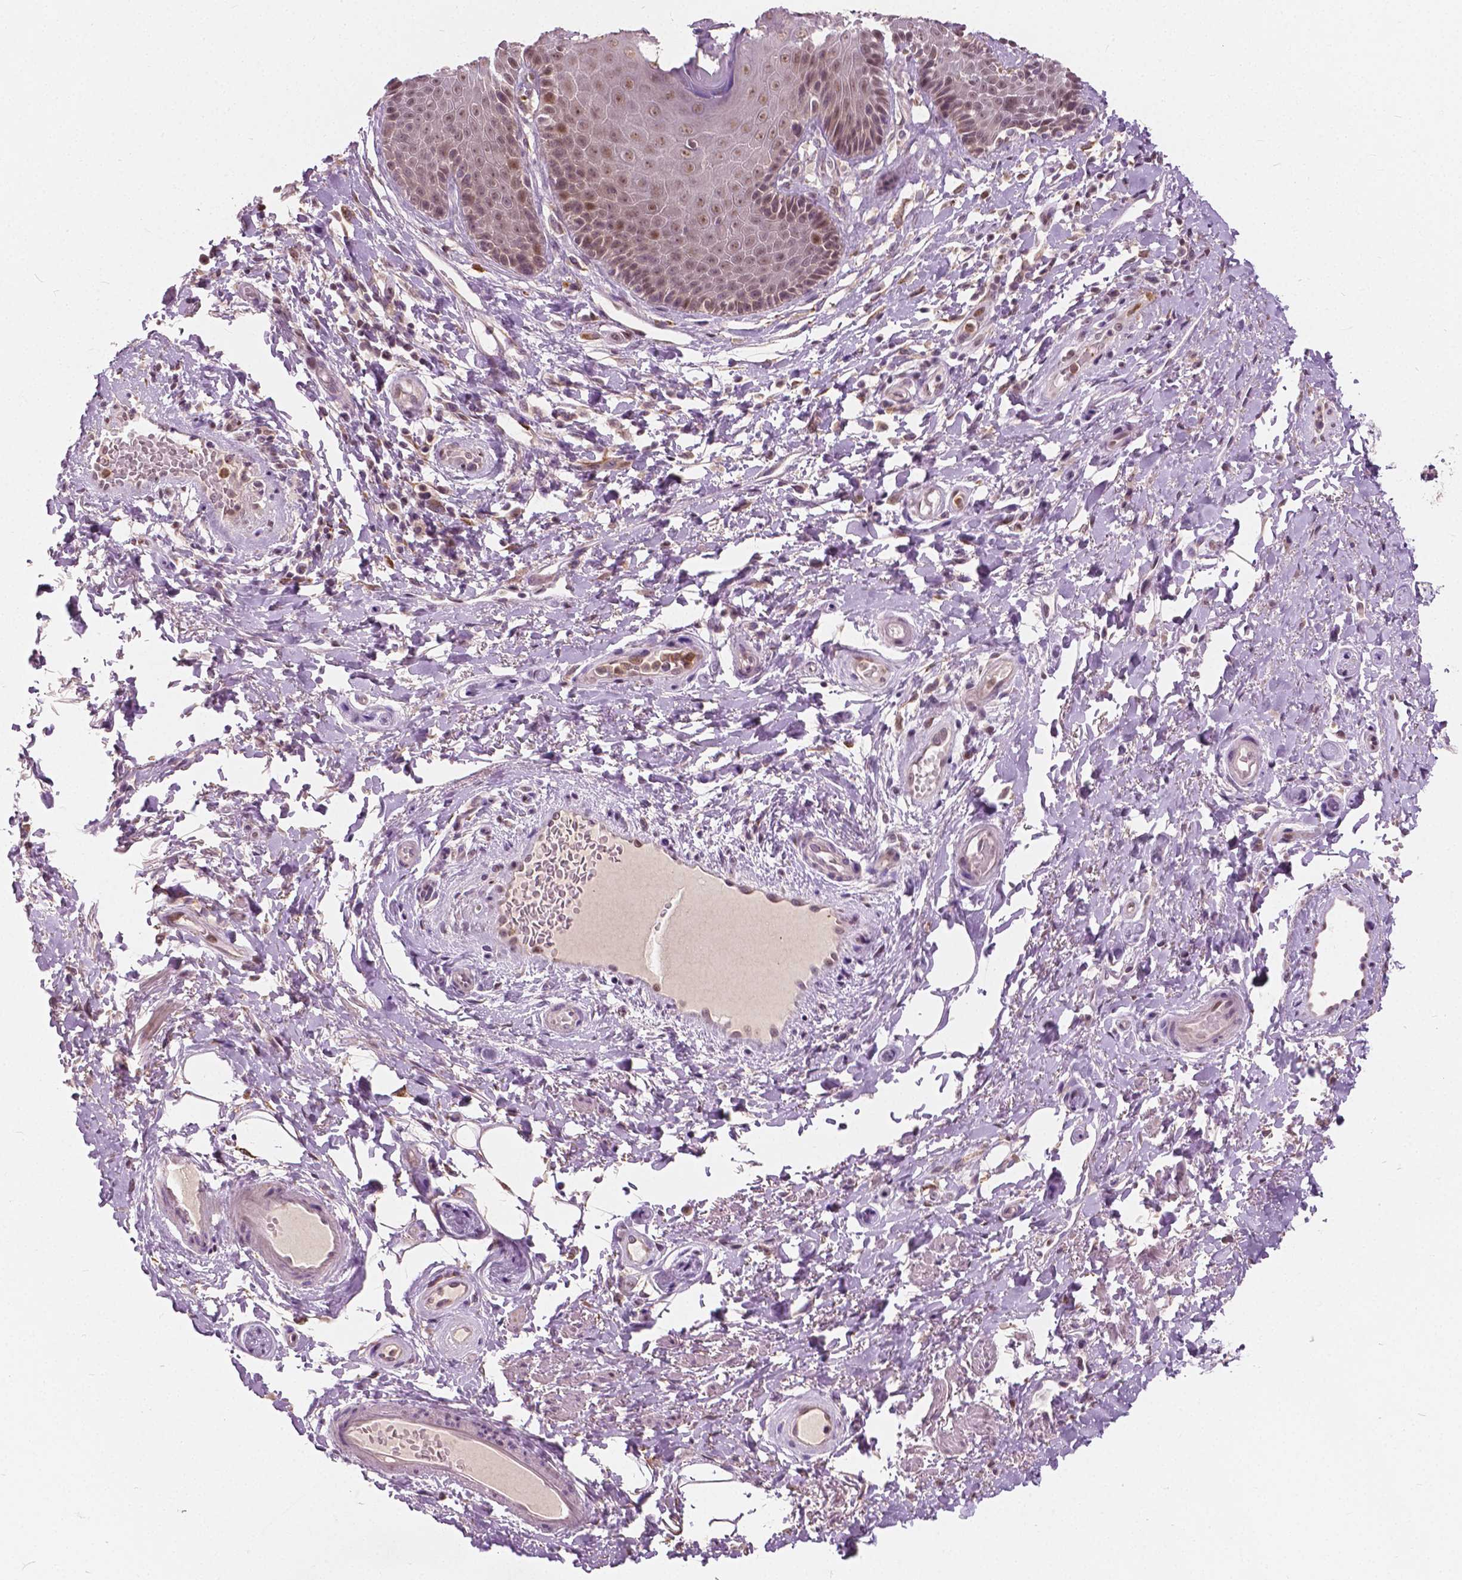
{"staining": {"intensity": "moderate", "quantity": ">75%", "location": "nuclear"}, "tissue": "skin", "cell_type": "Epidermal cells", "image_type": "normal", "snomed": [{"axis": "morphology", "description": "Normal tissue, NOS"}, {"axis": "topography", "description": "Anal"}, {"axis": "topography", "description": "Peripheral nerve tissue"}], "caption": "Moderate nuclear positivity for a protein is seen in approximately >75% of epidermal cells of normal skin using immunohistochemistry (IHC).", "gene": "DLX6", "patient": {"sex": "male", "age": 51}}